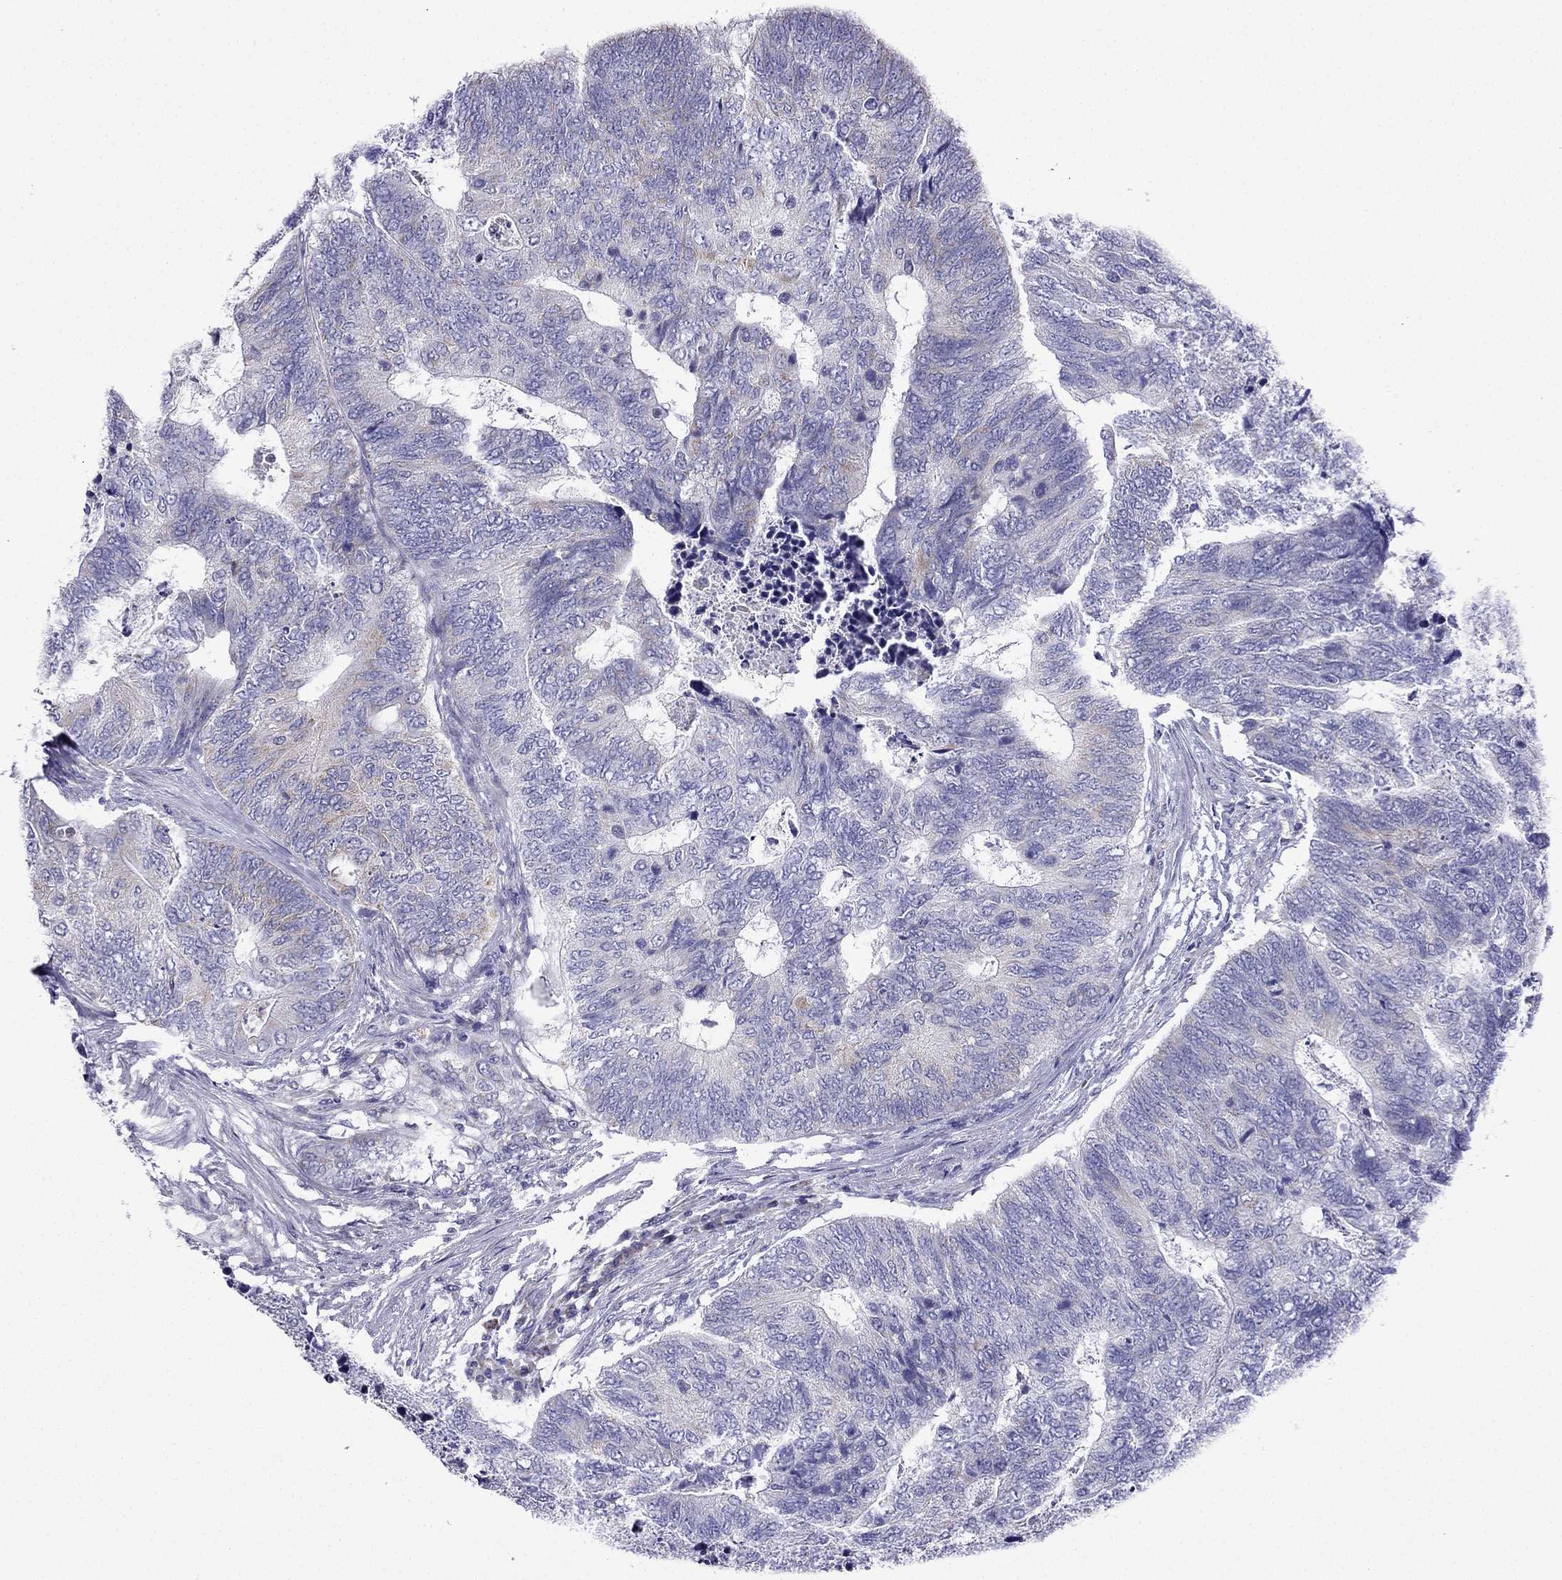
{"staining": {"intensity": "weak", "quantity": "<25%", "location": "cytoplasmic/membranous"}, "tissue": "colorectal cancer", "cell_type": "Tumor cells", "image_type": "cancer", "snomed": [{"axis": "morphology", "description": "Adenocarcinoma, NOS"}, {"axis": "topography", "description": "Colon"}], "caption": "This image is of adenocarcinoma (colorectal) stained with immunohistochemistry to label a protein in brown with the nuclei are counter-stained blue. There is no expression in tumor cells. (Immunohistochemistry, brightfield microscopy, high magnification).", "gene": "KIF5A", "patient": {"sex": "female", "age": 67}}